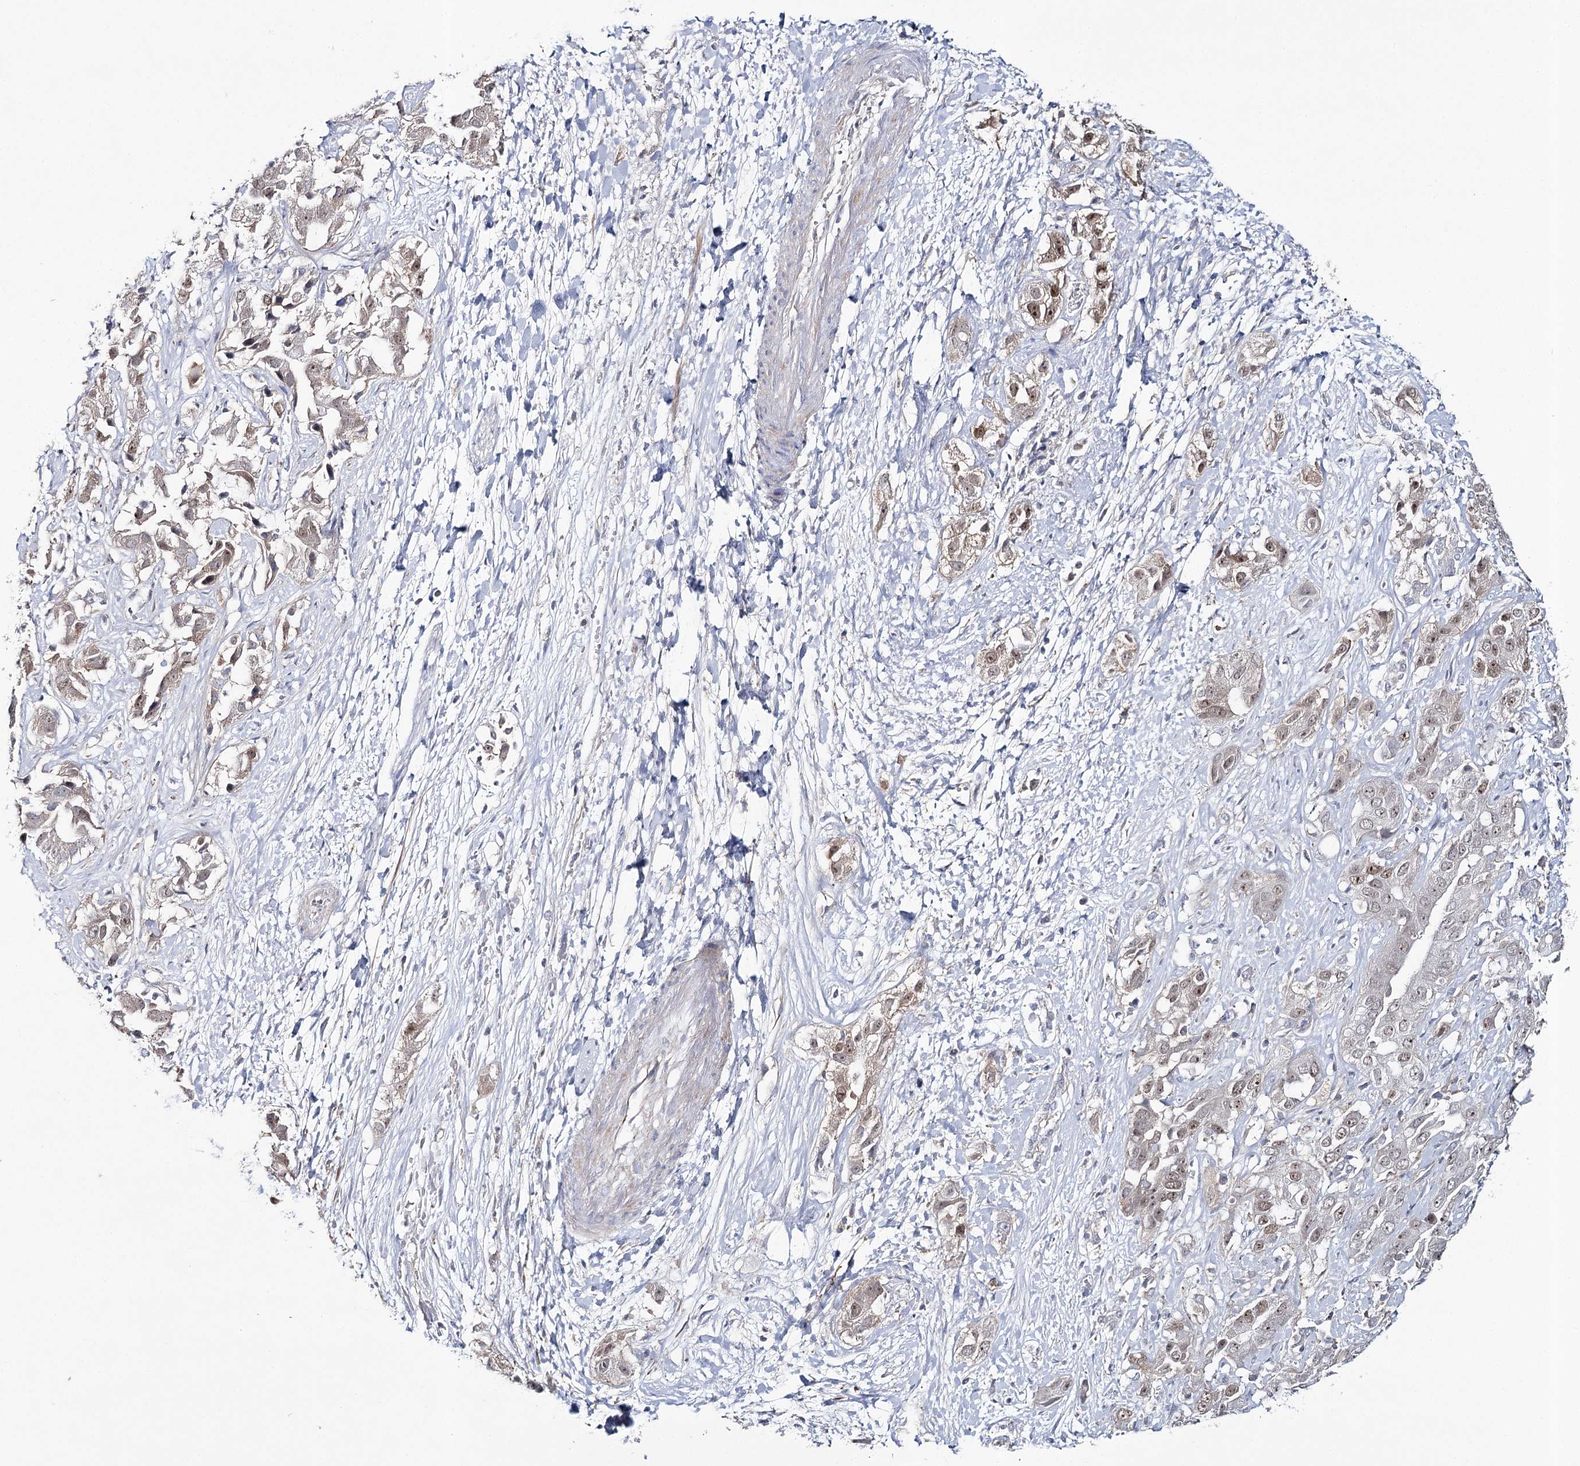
{"staining": {"intensity": "moderate", "quantity": "25%-75%", "location": "nuclear"}, "tissue": "liver cancer", "cell_type": "Tumor cells", "image_type": "cancer", "snomed": [{"axis": "morphology", "description": "Cholangiocarcinoma"}, {"axis": "topography", "description": "Liver"}], "caption": "Liver cholangiocarcinoma tissue shows moderate nuclear positivity in approximately 25%-75% of tumor cells", "gene": "ZC3H8", "patient": {"sex": "female", "age": 52}}